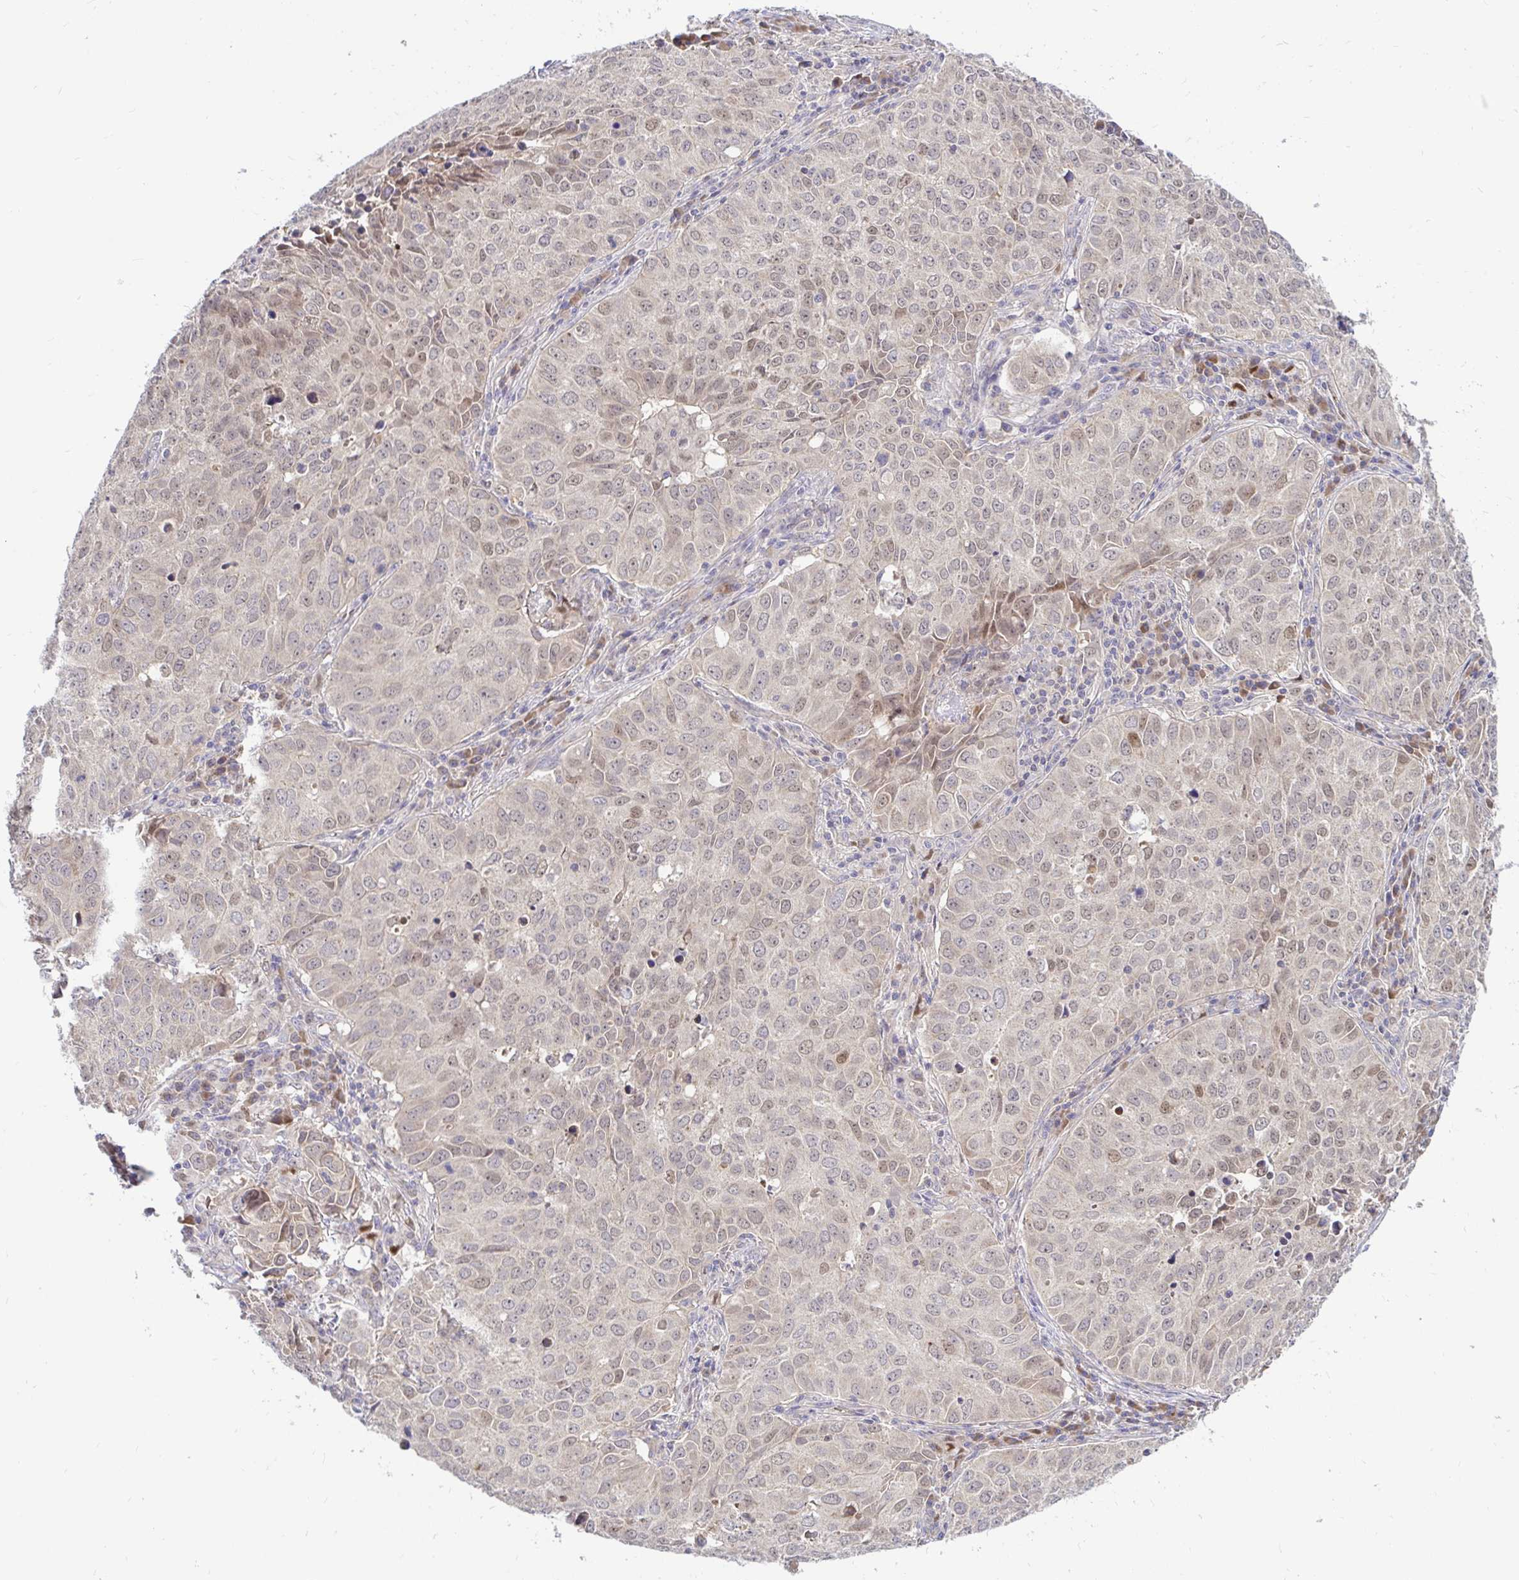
{"staining": {"intensity": "weak", "quantity": "25%-75%", "location": "nuclear"}, "tissue": "lung cancer", "cell_type": "Tumor cells", "image_type": "cancer", "snomed": [{"axis": "morphology", "description": "Adenocarcinoma, NOS"}, {"axis": "topography", "description": "Lung"}], "caption": "Immunohistochemistry (IHC) staining of lung cancer, which exhibits low levels of weak nuclear expression in about 25%-75% of tumor cells indicating weak nuclear protein positivity. The staining was performed using DAB (3,3'-diaminobenzidine) (brown) for protein detection and nuclei were counterstained in hematoxylin (blue).", "gene": "ARHGEF37", "patient": {"sex": "female", "age": 50}}